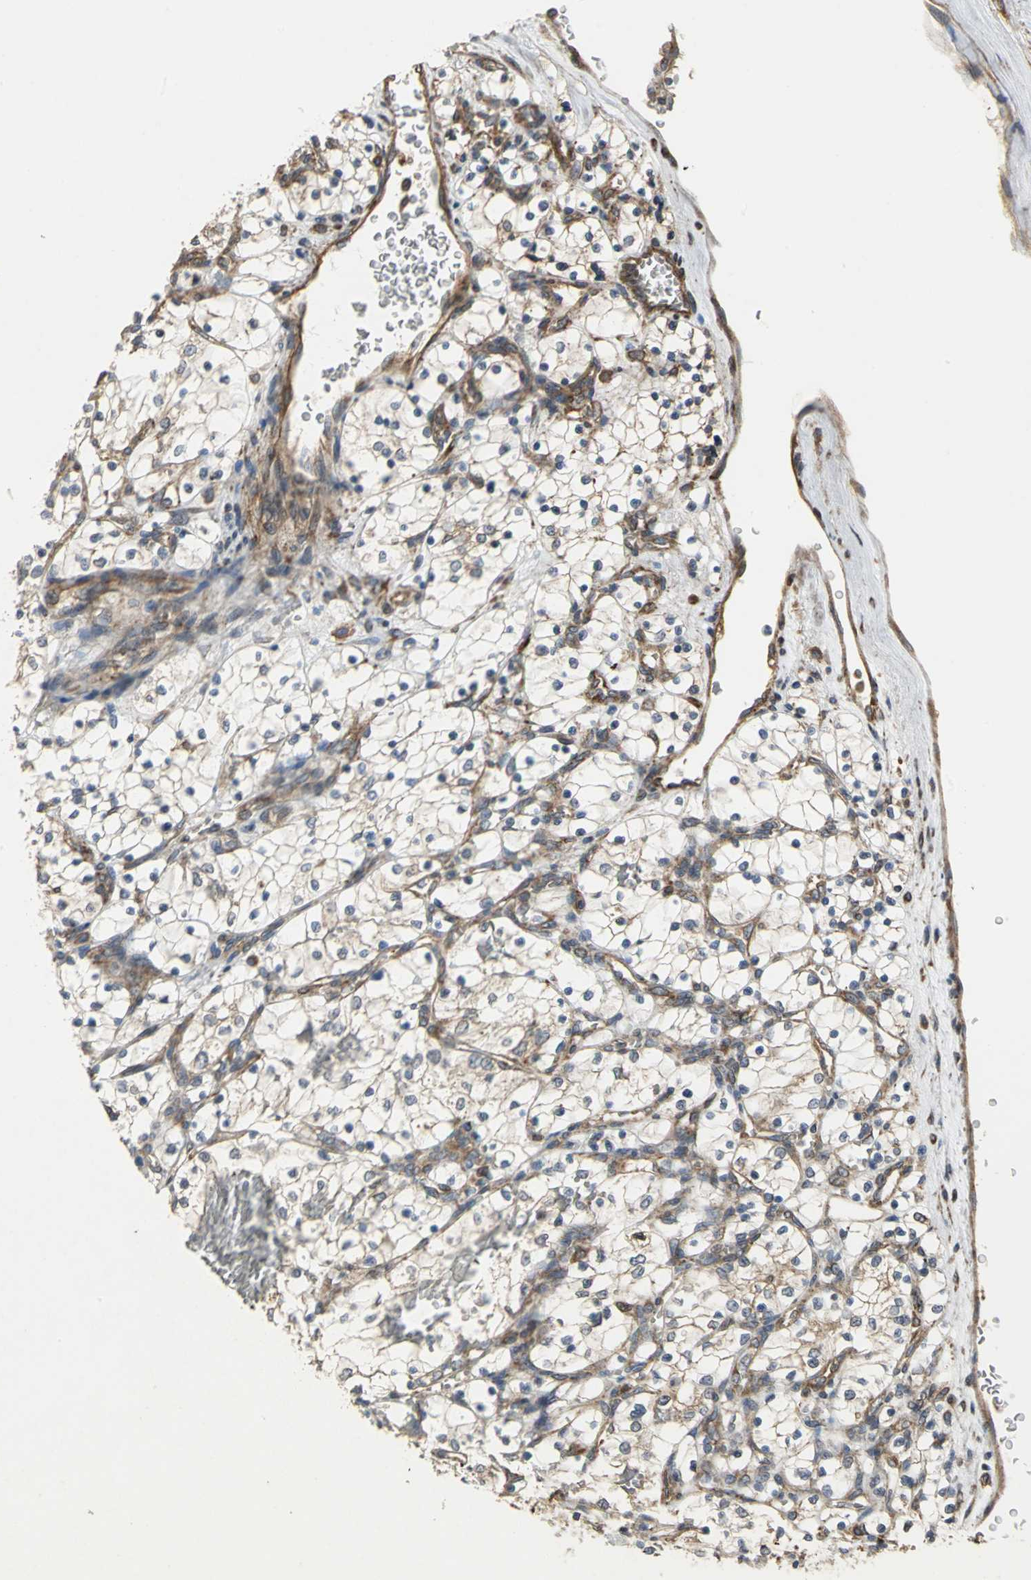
{"staining": {"intensity": "weak", "quantity": "25%-75%", "location": "cytoplasmic/membranous"}, "tissue": "renal cancer", "cell_type": "Tumor cells", "image_type": "cancer", "snomed": [{"axis": "morphology", "description": "Adenocarcinoma, NOS"}, {"axis": "topography", "description": "Kidney"}], "caption": "Immunohistochemistry staining of renal adenocarcinoma, which exhibits low levels of weak cytoplasmic/membranous staining in about 25%-75% of tumor cells indicating weak cytoplasmic/membranous protein expression. The staining was performed using DAB (brown) for protein detection and nuclei were counterstained in hematoxylin (blue).", "gene": "SYVN1", "patient": {"sex": "female", "age": 69}}